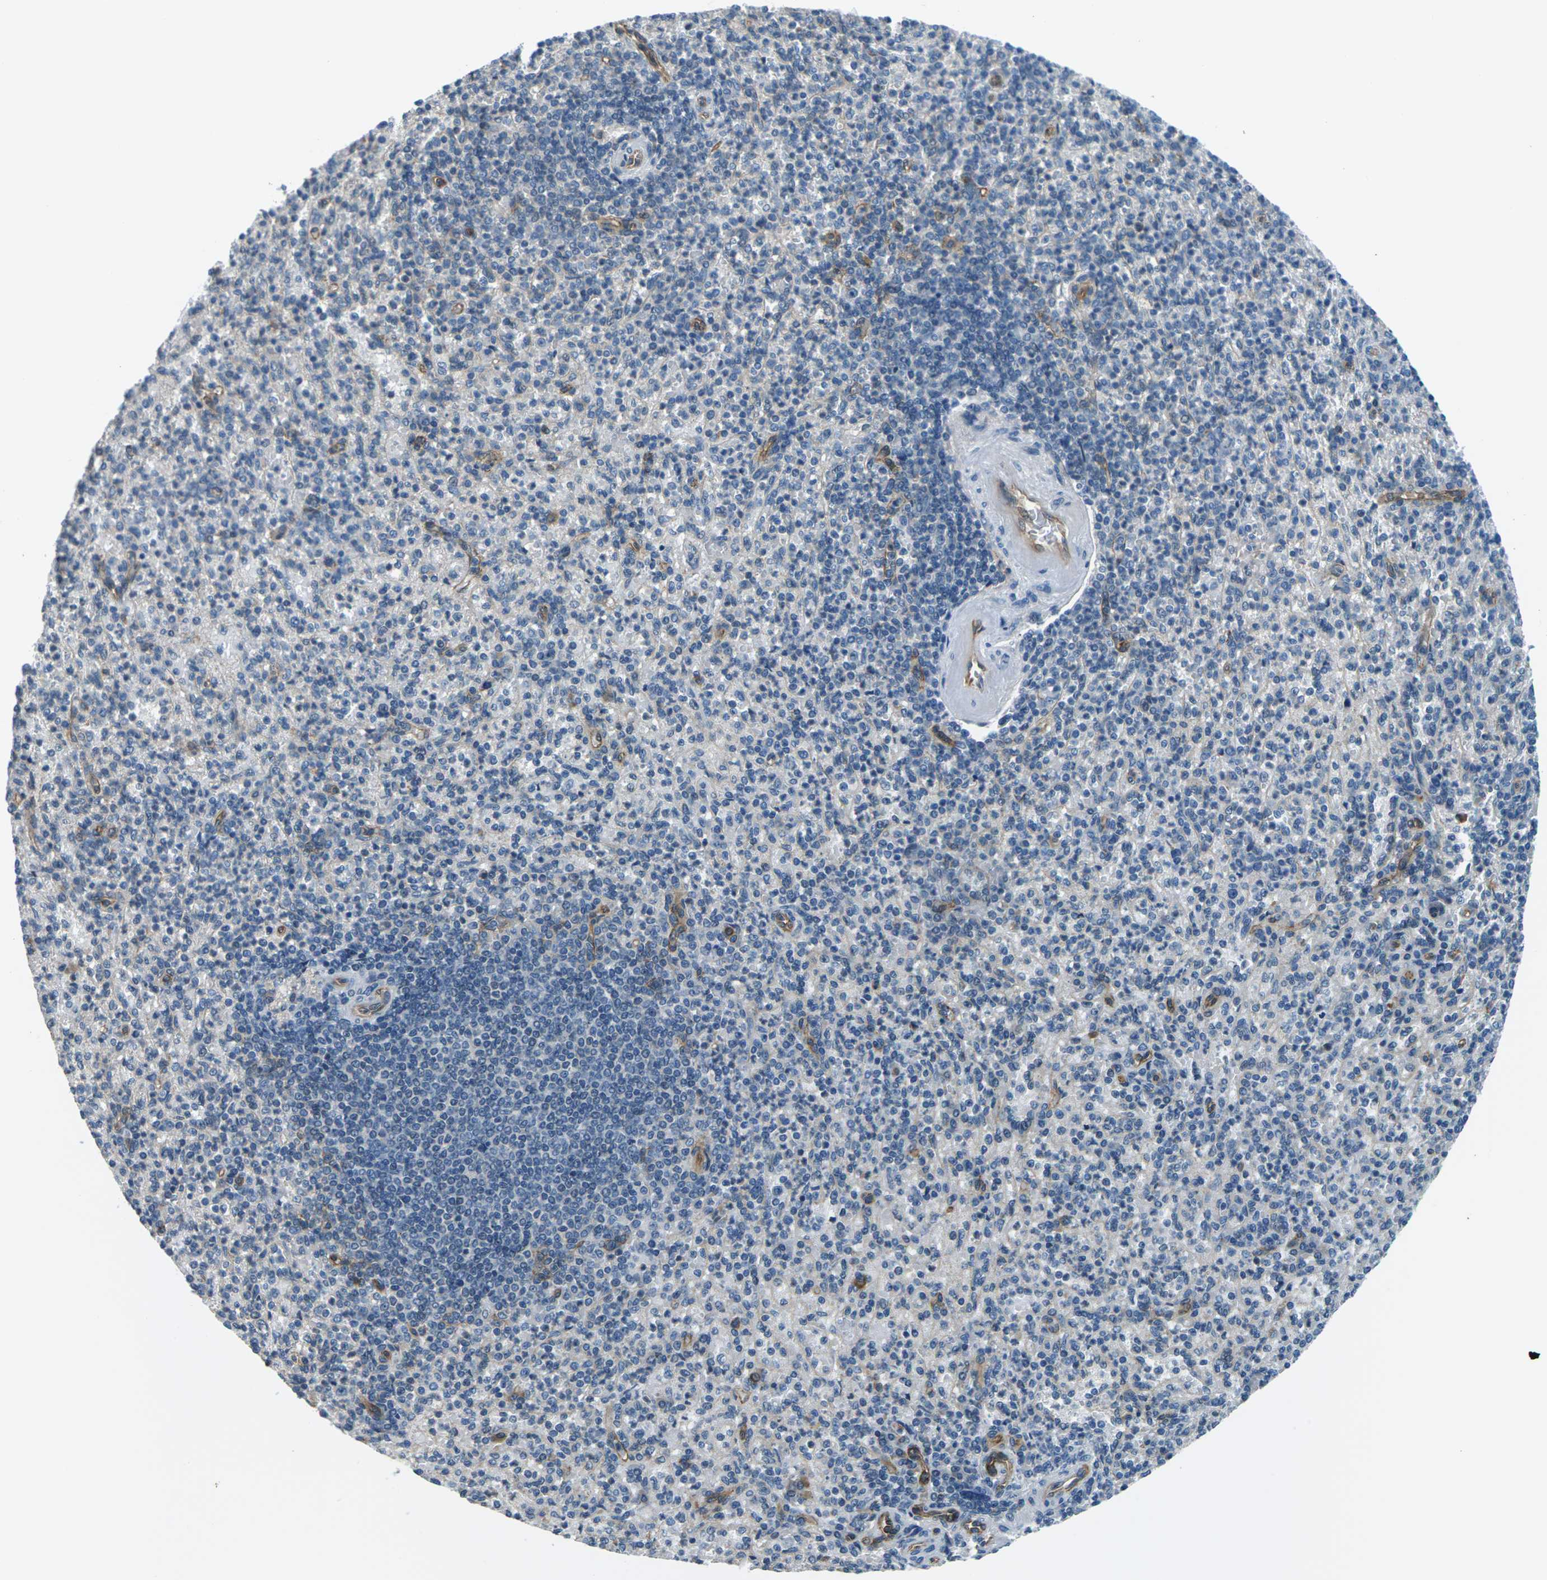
{"staining": {"intensity": "negative", "quantity": "none", "location": "none"}, "tissue": "spleen", "cell_type": "Cells in red pulp", "image_type": "normal", "snomed": [{"axis": "morphology", "description": "Normal tissue, NOS"}, {"axis": "topography", "description": "Spleen"}], "caption": "DAB immunohistochemical staining of normal spleen displays no significant staining in cells in red pulp. Nuclei are stained in blue.", "gene": "SLC13A3", "patient": {"sex": "female", "age": 74}}